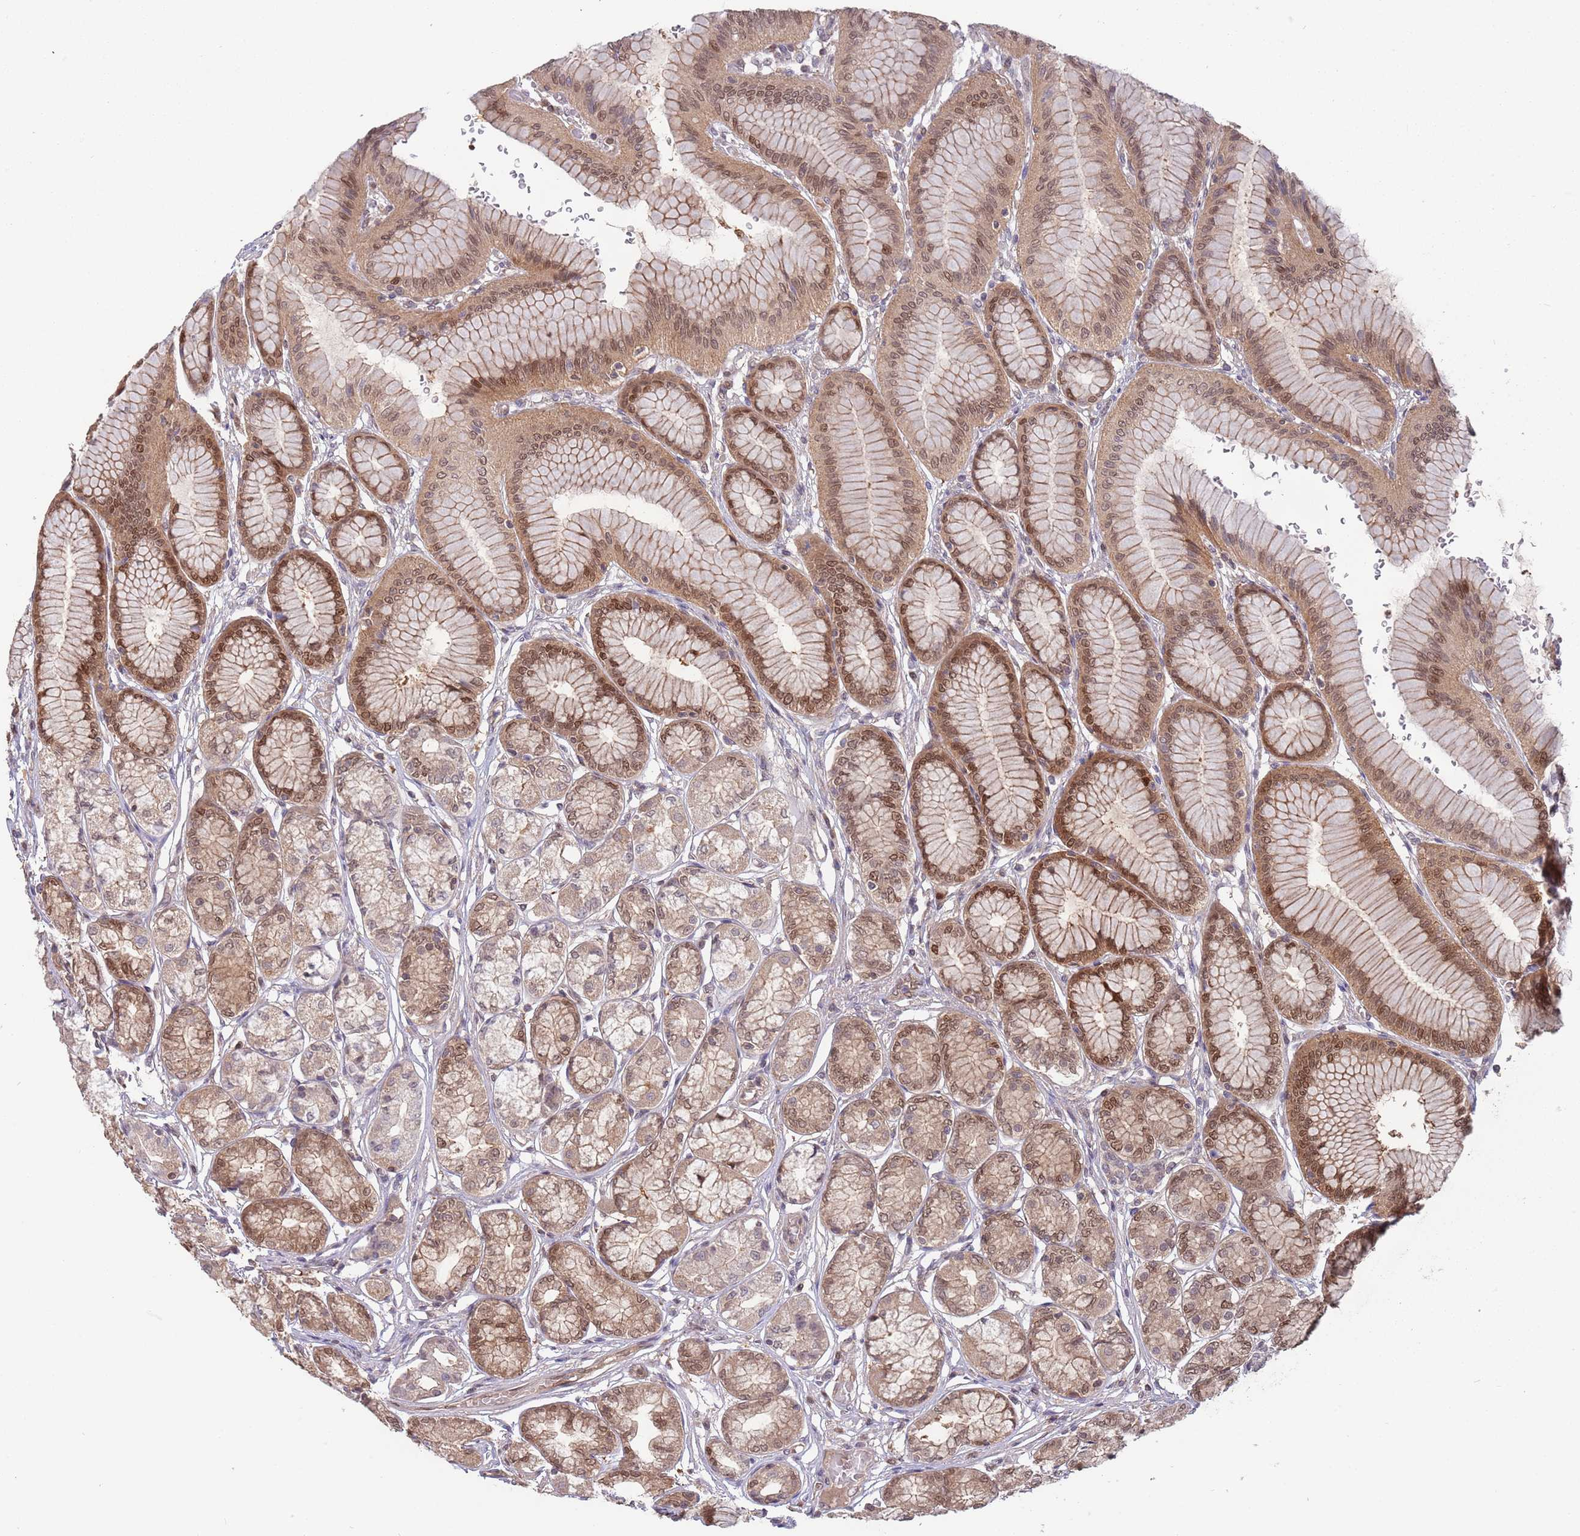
{"staining": {"intensity": "moderate", "quantity": ">75%", "location": "cytoplasmic/membranous,nuclear"}, "tissue": "stomach", "cell_type": "Glandular cells", "image_type": "normal", "snomed": [{"axis": "morphology", "description": "Normal tissue, NOS"}, {"axis": "morphology", "description": "Adenocarcinoma, NOS"}, {"axis": "morphology", "description": "Adenocarcinoma, High grade"}, {"axis": "topography", "description": "Stomach, upper"}, {"axis": "topography", "description": "Stomach"}], "caption": "Protein expression analysis of benign stomach shows moderate cytoplasmic/membranous,nuclear staining in about >75% of glandular cells. The staining was performed using DAB (3,3'-diaminobenzidine) to visualize the protein expression in brown, while the nuclei were stained in blue with hematoxylin (Magnification: 20x).", "gene": "SALL1", "patient": {"sex": "female", "age": 65}}